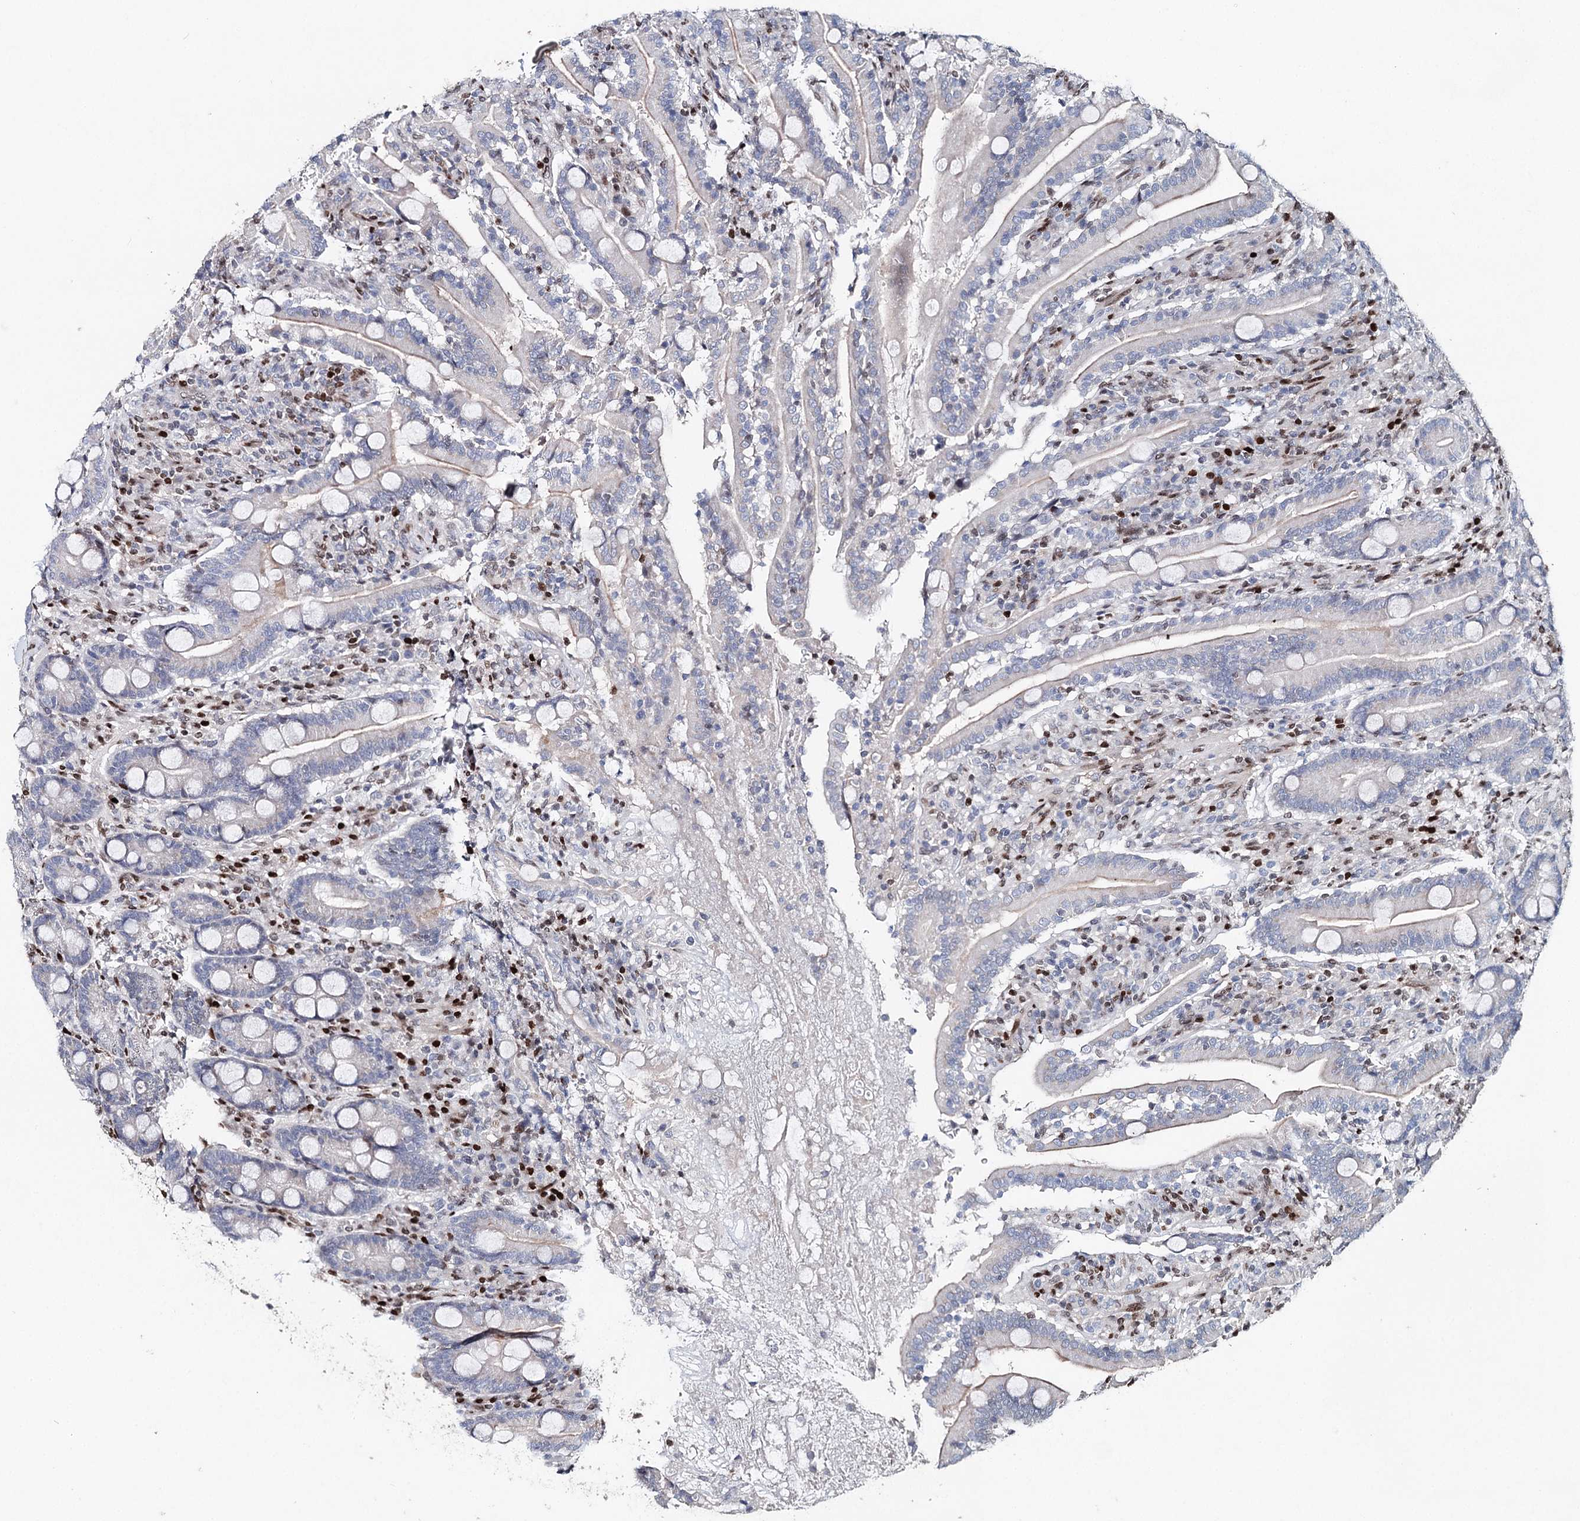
{"staining": {"intensity": "negative", "quantity": "none", "location": "none"}, "tissue": "duodenum", "cell_type": "Glandular cells", "image_type": "normal", "snomed": [{"axis": "morphology", "description": "Normal tissue, NOS"}, {"axis": "topography", "description": "Duodenum"}], "caption": "Glandular cells are negative for protein expression in unremarkable human duodenum. Nuclei are stained in blue.", "gene": "FRMD4A", "patient": {"sex": "male", "age": 35}}